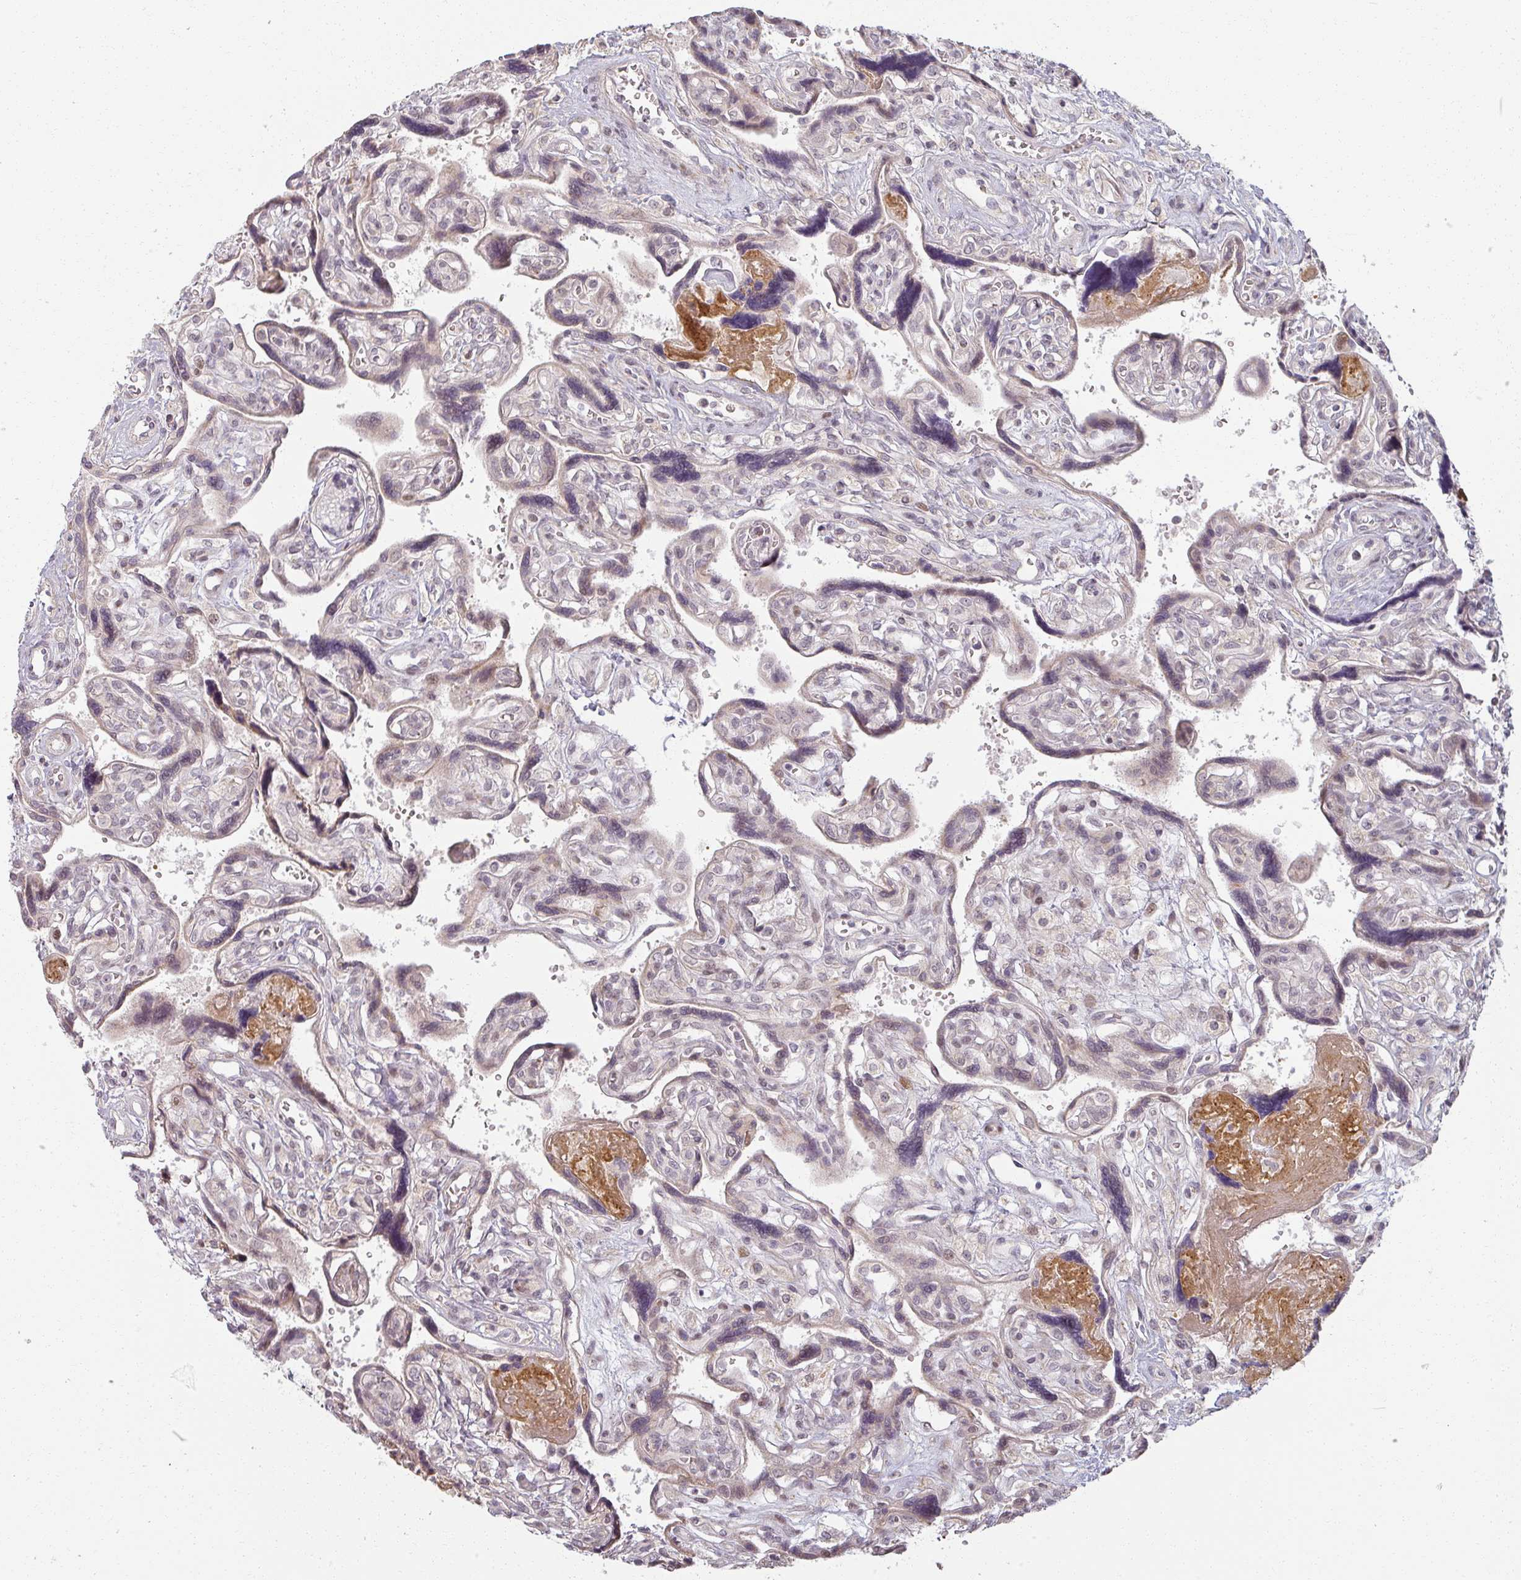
{"staining": {"intensity": "moderate", "quantity": ">75%", "location": "cytoplasmic/membranous,nuclear"}, "tissue": "placenta", "cell_type": "Decidual cells", "image_type": "normal", "snomed": [{"axis": "morphology", "description": "Normal tissue, NOS"}, {"axis": "topography", "description": "Placenta"}], "caption": "High-power microscopy captured an immunohistochemistry histopathology image of benign placenta, revealing moderate cytoplasmic/membranous,nuclear staining in about >75% of decidual cells. The staining was performed using DAB (3,3'-diaminobenzidine) to visualize the protein expression in brown, while the nuclei were stained in blue with hematoxylin (Magnification: 20x).", "gene": "MED19", "patient": {"sex": "female", "age": 39}}